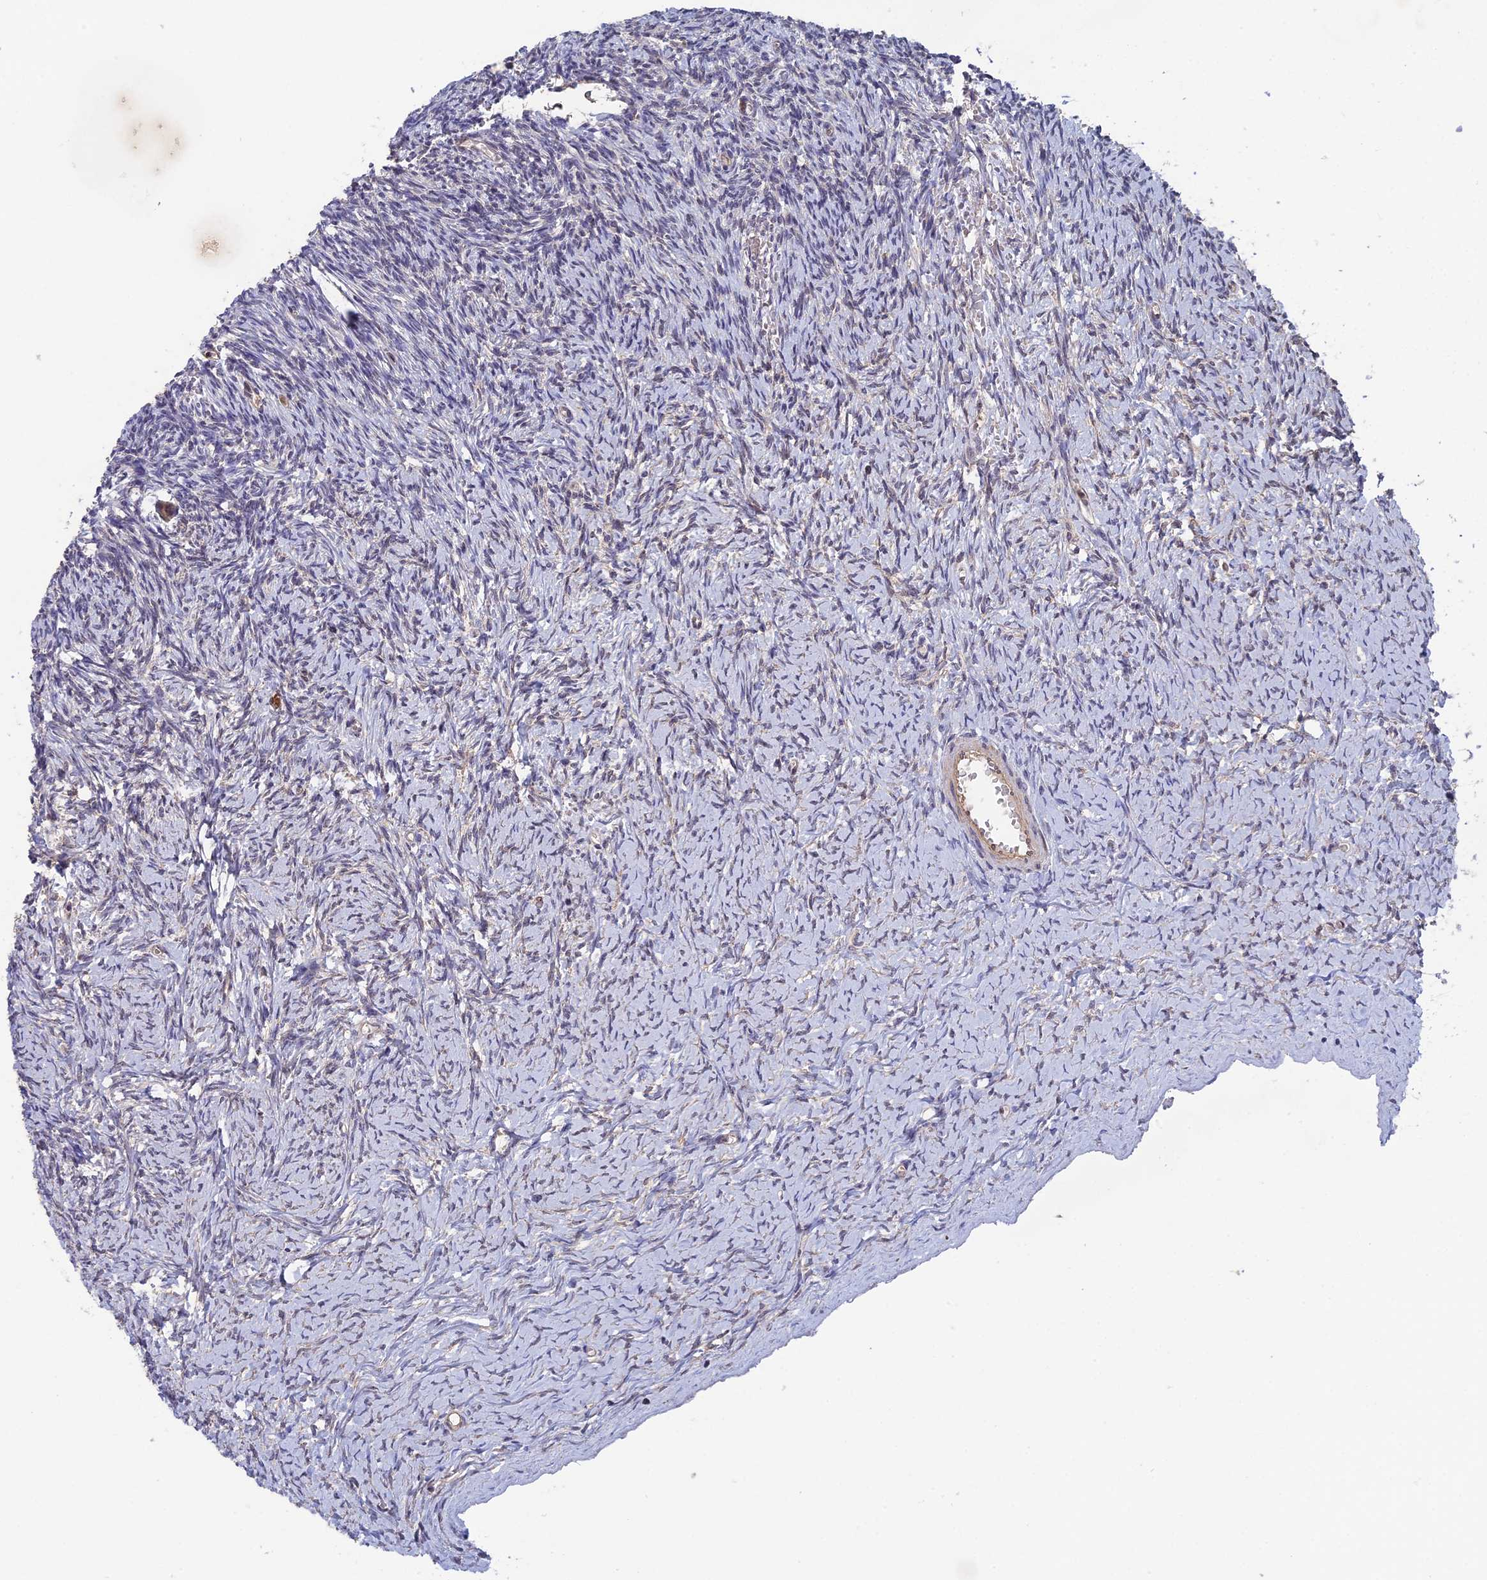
{"staining": {"intensity": "negative", "quantity": "none", "location": "none"}, "tissue": "ovary", "cell_type": "Ovarian stroma cells", "image_type": "normal", "snomed": [{"axis": "morphology", "description": "Normal tissue, NOS"}, {"axis": "topography", "description": "Ovary"}], "caption": "Immunohistochemistry of benign human ovary demonstrates no expression in ovarian stroma cells. (Stains: DAB (3,3'-diaminobenzidine) immunohistochemistry (IHC) with hematoxylin counter stain, Microscopy: brightfield microscopy at high magnification).", "gene": "FAM98C", "patient": {"sex": "female", "age": 39}}